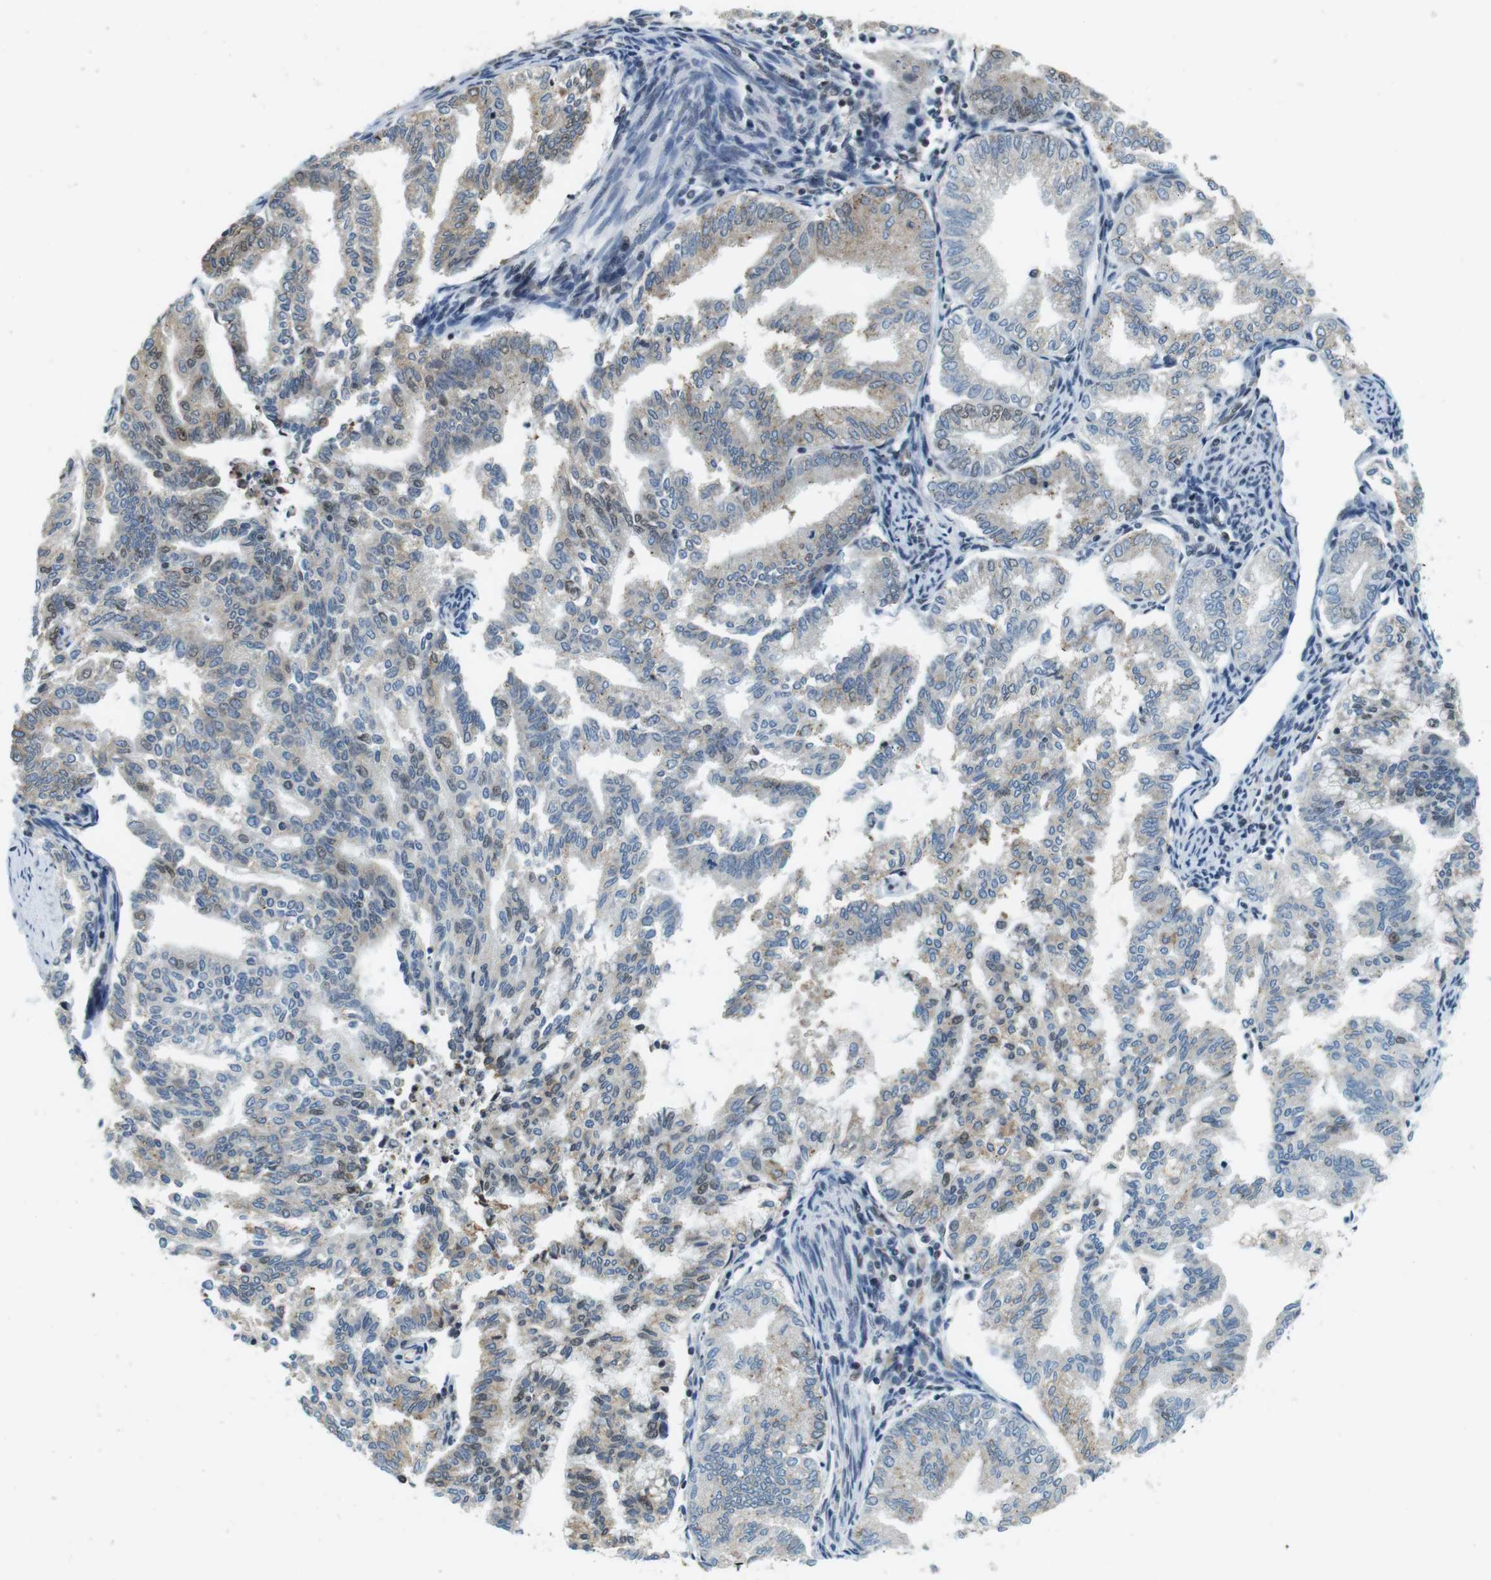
{"staining": {"intensity": "weak", "quantity": "25%-75%", "location": "nuclear"}, "tissue": "endometrial cancer", "cell_type": "Tumor cells", "image_type": "cancer", "snomed": [{"axis": "morphology", "description": "Adenocarcinoma, NOS"}, {"axis": "topography", "description": "Endometrium"}], "caption": "Immunohistochemical staining of human endometrial cancer shows weak nuclear protein expression in approximately 25%-75% of tumor cells.", "gene": "RNF38", "patient": {"sex": "female", "age": 79}}